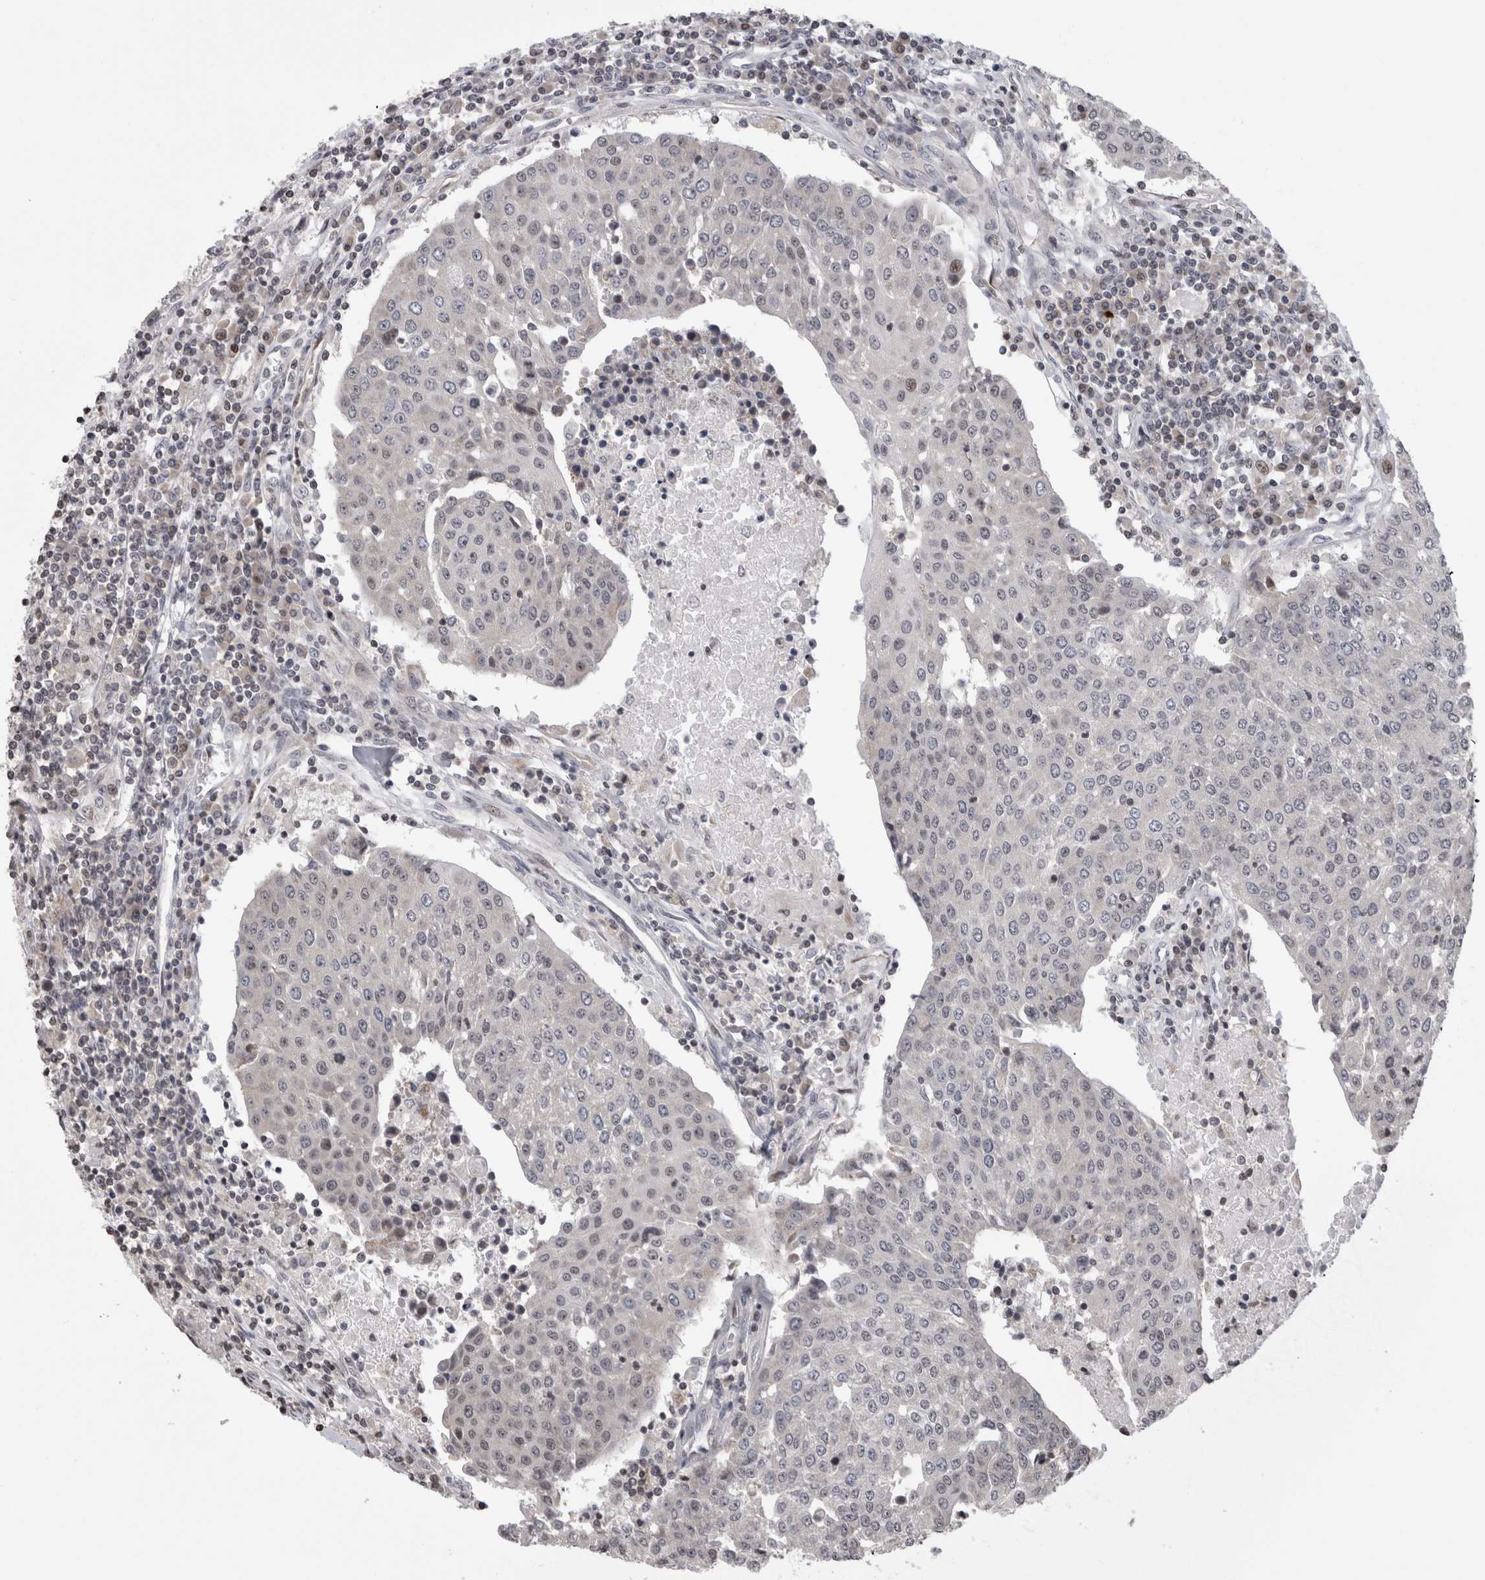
{"staining": {"intensity": "negative", "quantity": "none", "location": "none"}, "tissue": "urothelial cancer", "cell_type": "Tumor cells", "image_type": "cancer", "snomed": [{"axis": "morphology", "description": "Urothelial carcinoma, High grade"}, {"axis": "topography", "description": "Urinary bladder"}], "caption": "Immunohistochemistry (IHC) micrograph of neoplastic tissue: urothelial cancer stained with DAB (3,3'-diaminobenzidine) reveals no significant protein expression in tumor cells.", "gene": "ZBTB11", "patient": {"sex": "female", "age": 85}}